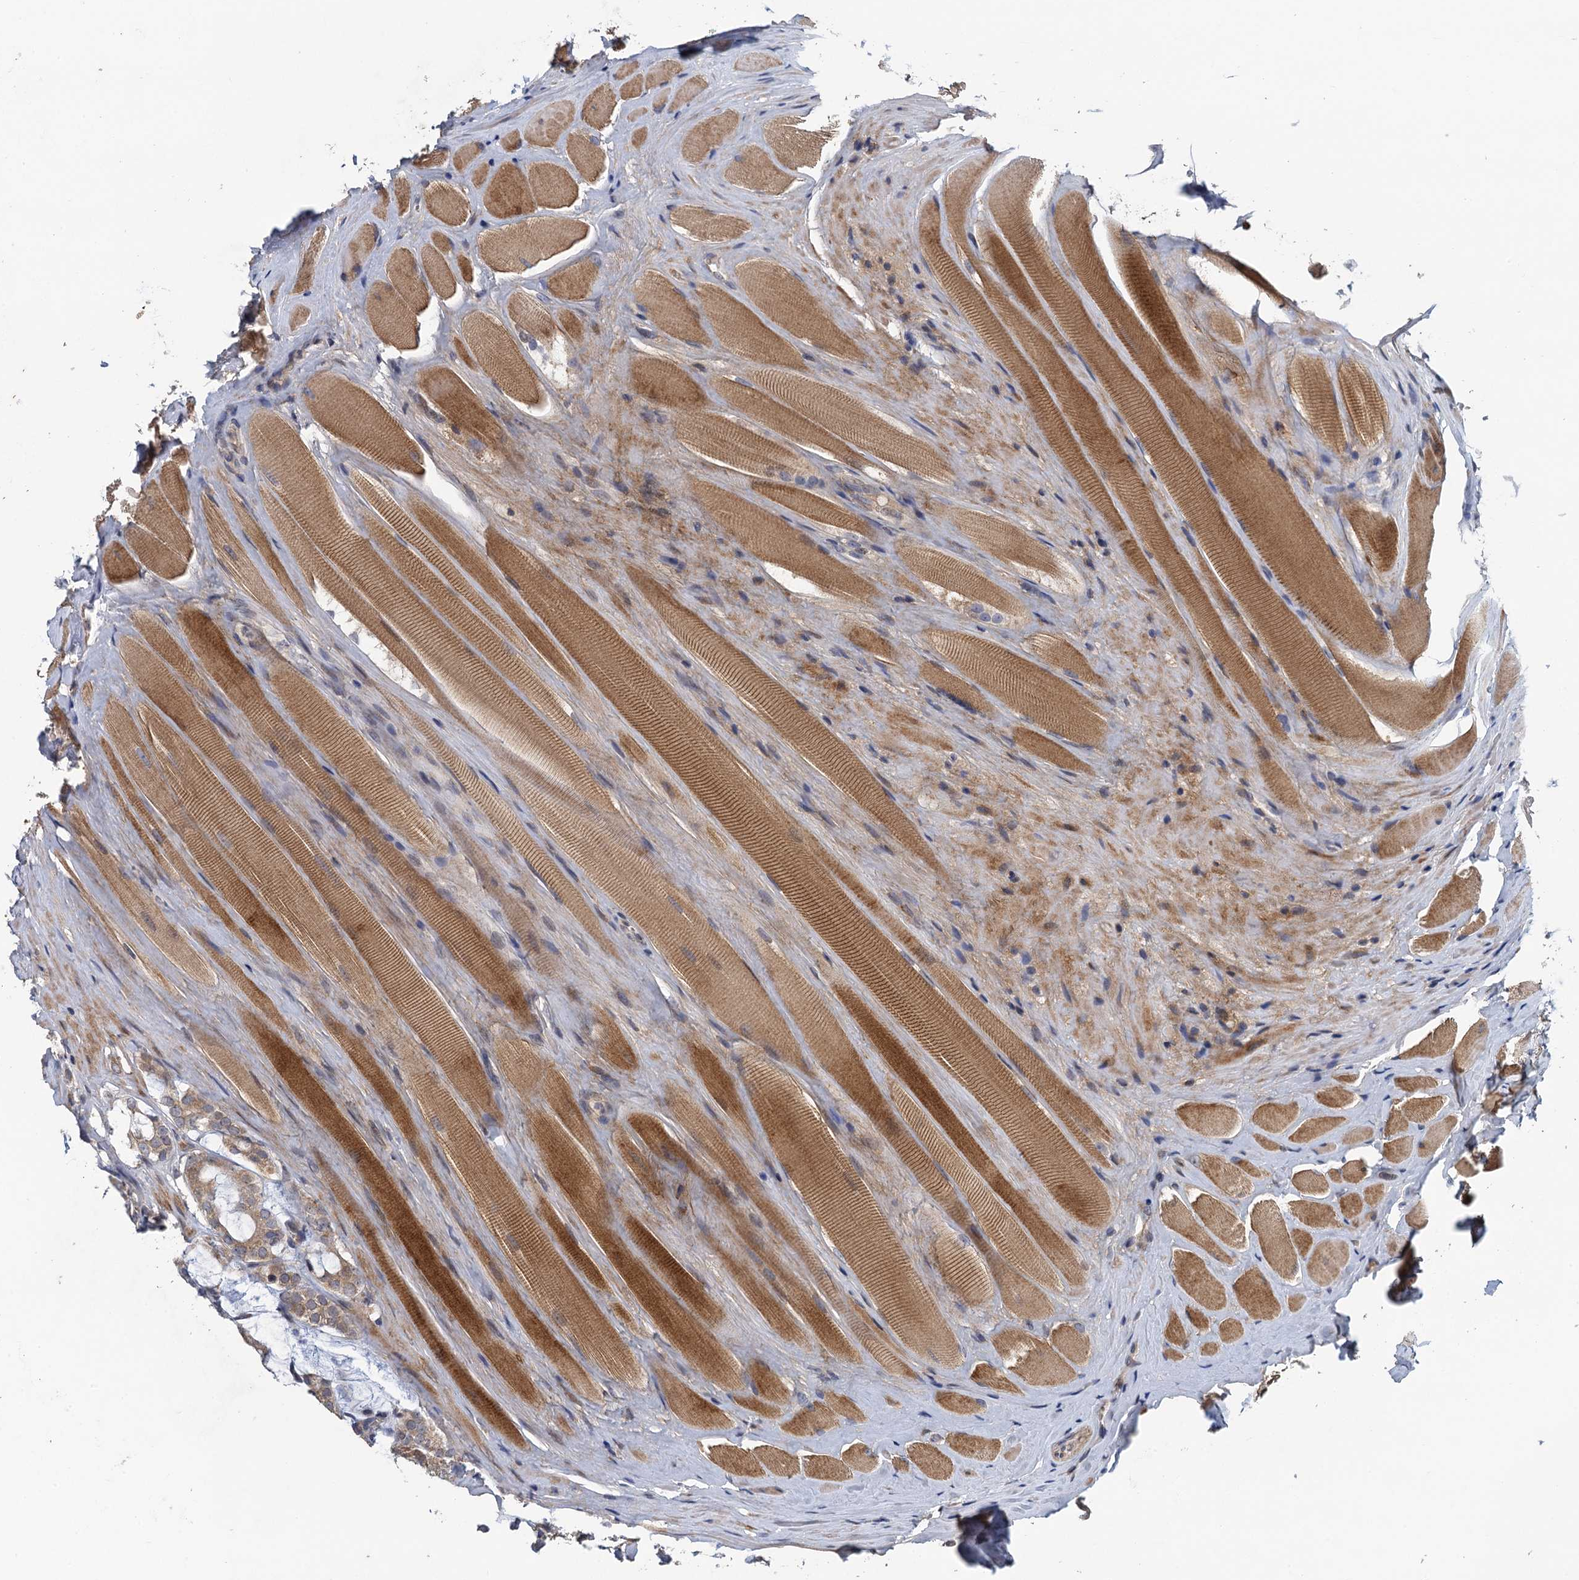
{"staining": {"intensity": "weak", "quantity": ">75%", "location": "cytoplasmic/membranous"}, "tissue": "prostate cancer", "cell_type": "Tumor cells", "image_type": "cancer", "snomed": [{"axis": "morphology", "description": "Adenocarcinoma, High grade"}, {"axis": "topography", "description": "Prostate"}], "caption": "There is low levels of weak cytoplasmic/membranous positivity in tumor cells of prostate cancer, as demonstrated by immunohistochemical staining (brown color).", "gene": "MDM1", "patient": {"sex": "male", "age": 63}}